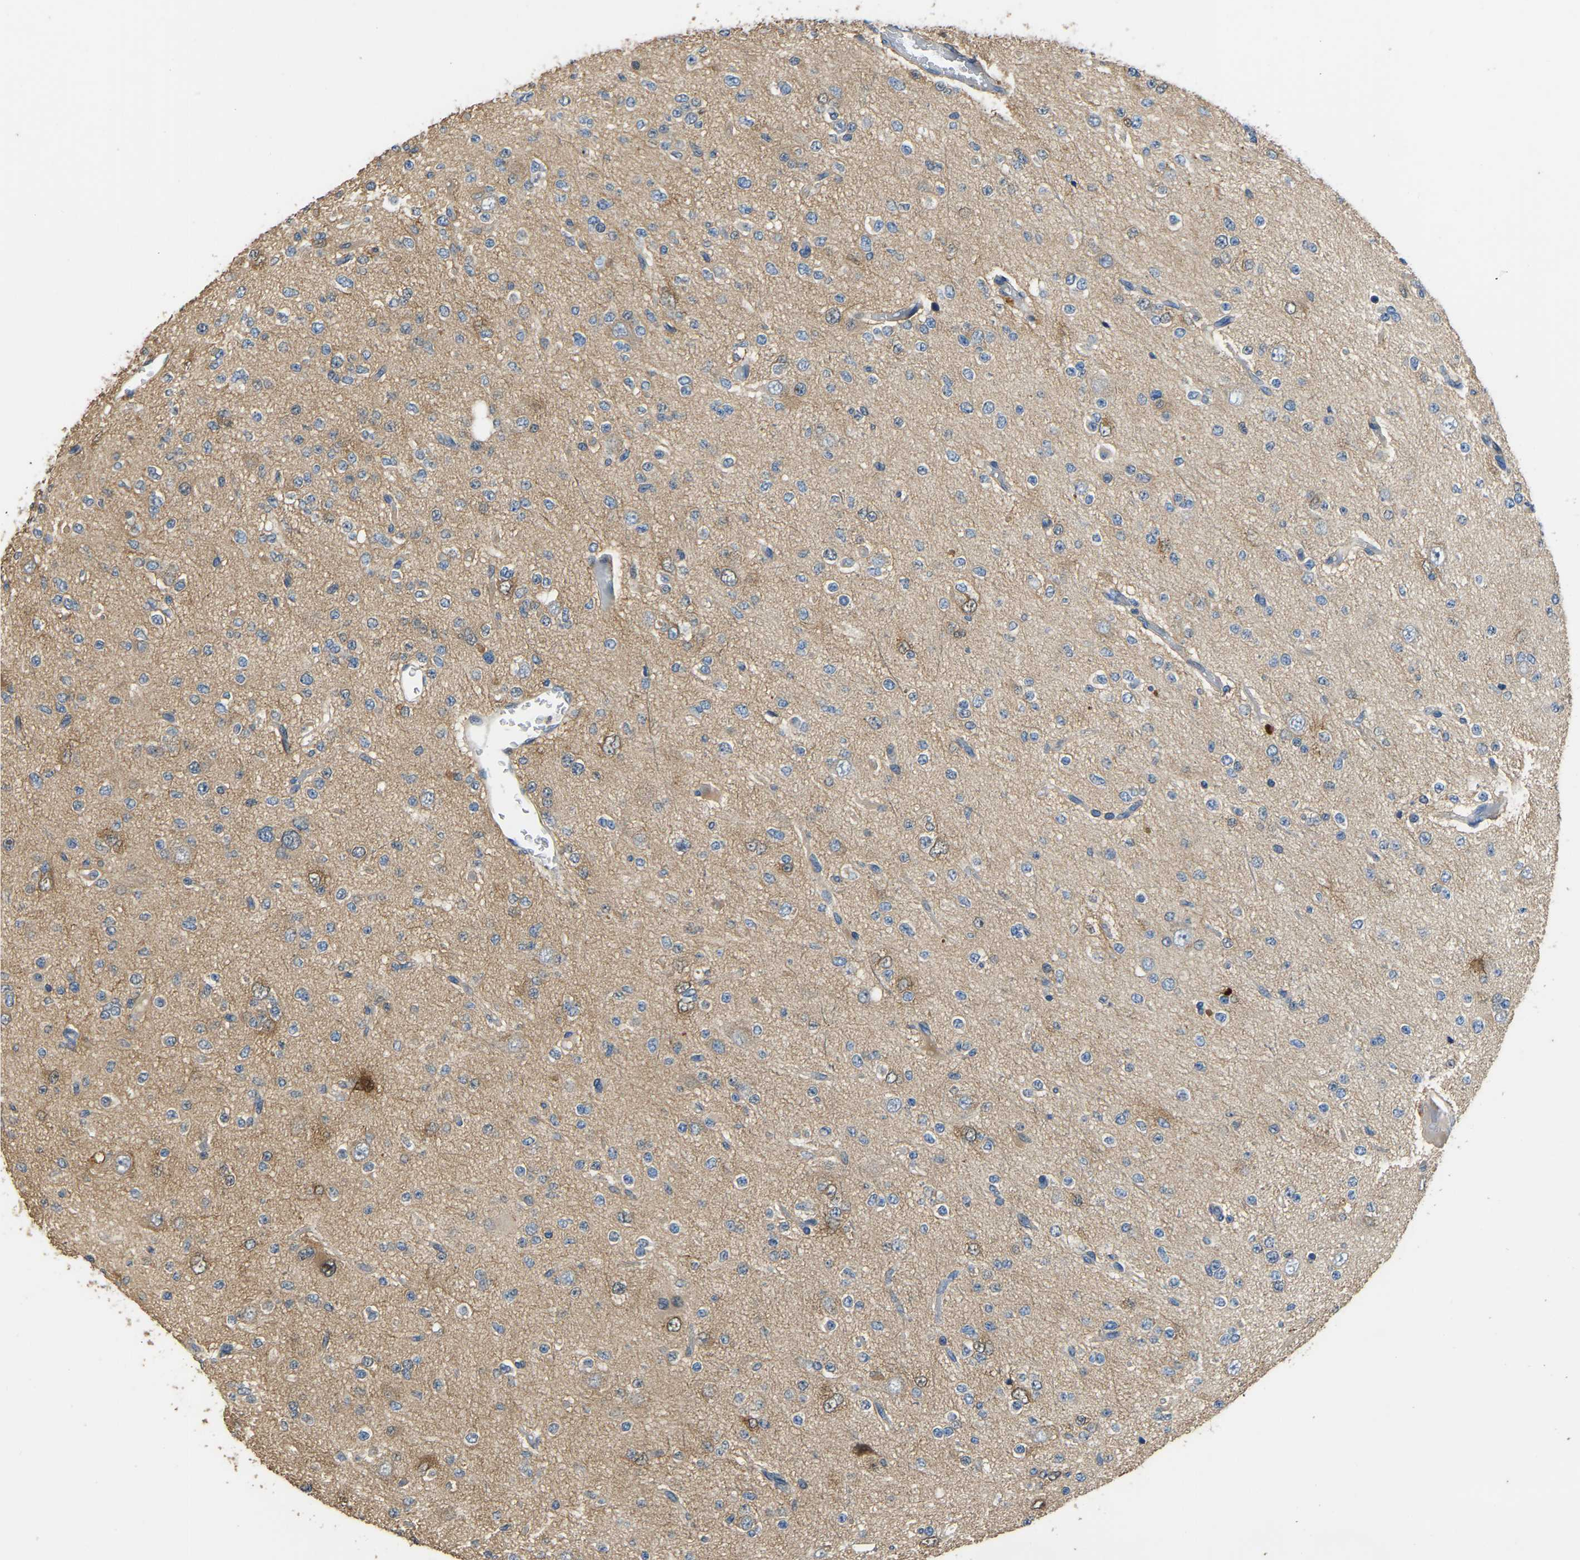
{"staining": {"intensity": "negative", "quantity": "none", "location": "none"}, "tissue": "glioma", "cell_type": "Tumor cells", "image_type": "cancer", "snomed": [{"axis": "morphology", "description": "Glioma, malignant, Low grade"}, {"axis": "topography", "description": "Brain"}], "caption": "DAB immunohistochemical staining of low-grade glioma (malignant) shows no significant staining in tumor cells. Nuclei are stained in blue.", "gene": "TUFM", "patient": {"sex": "male", "age": 38}}